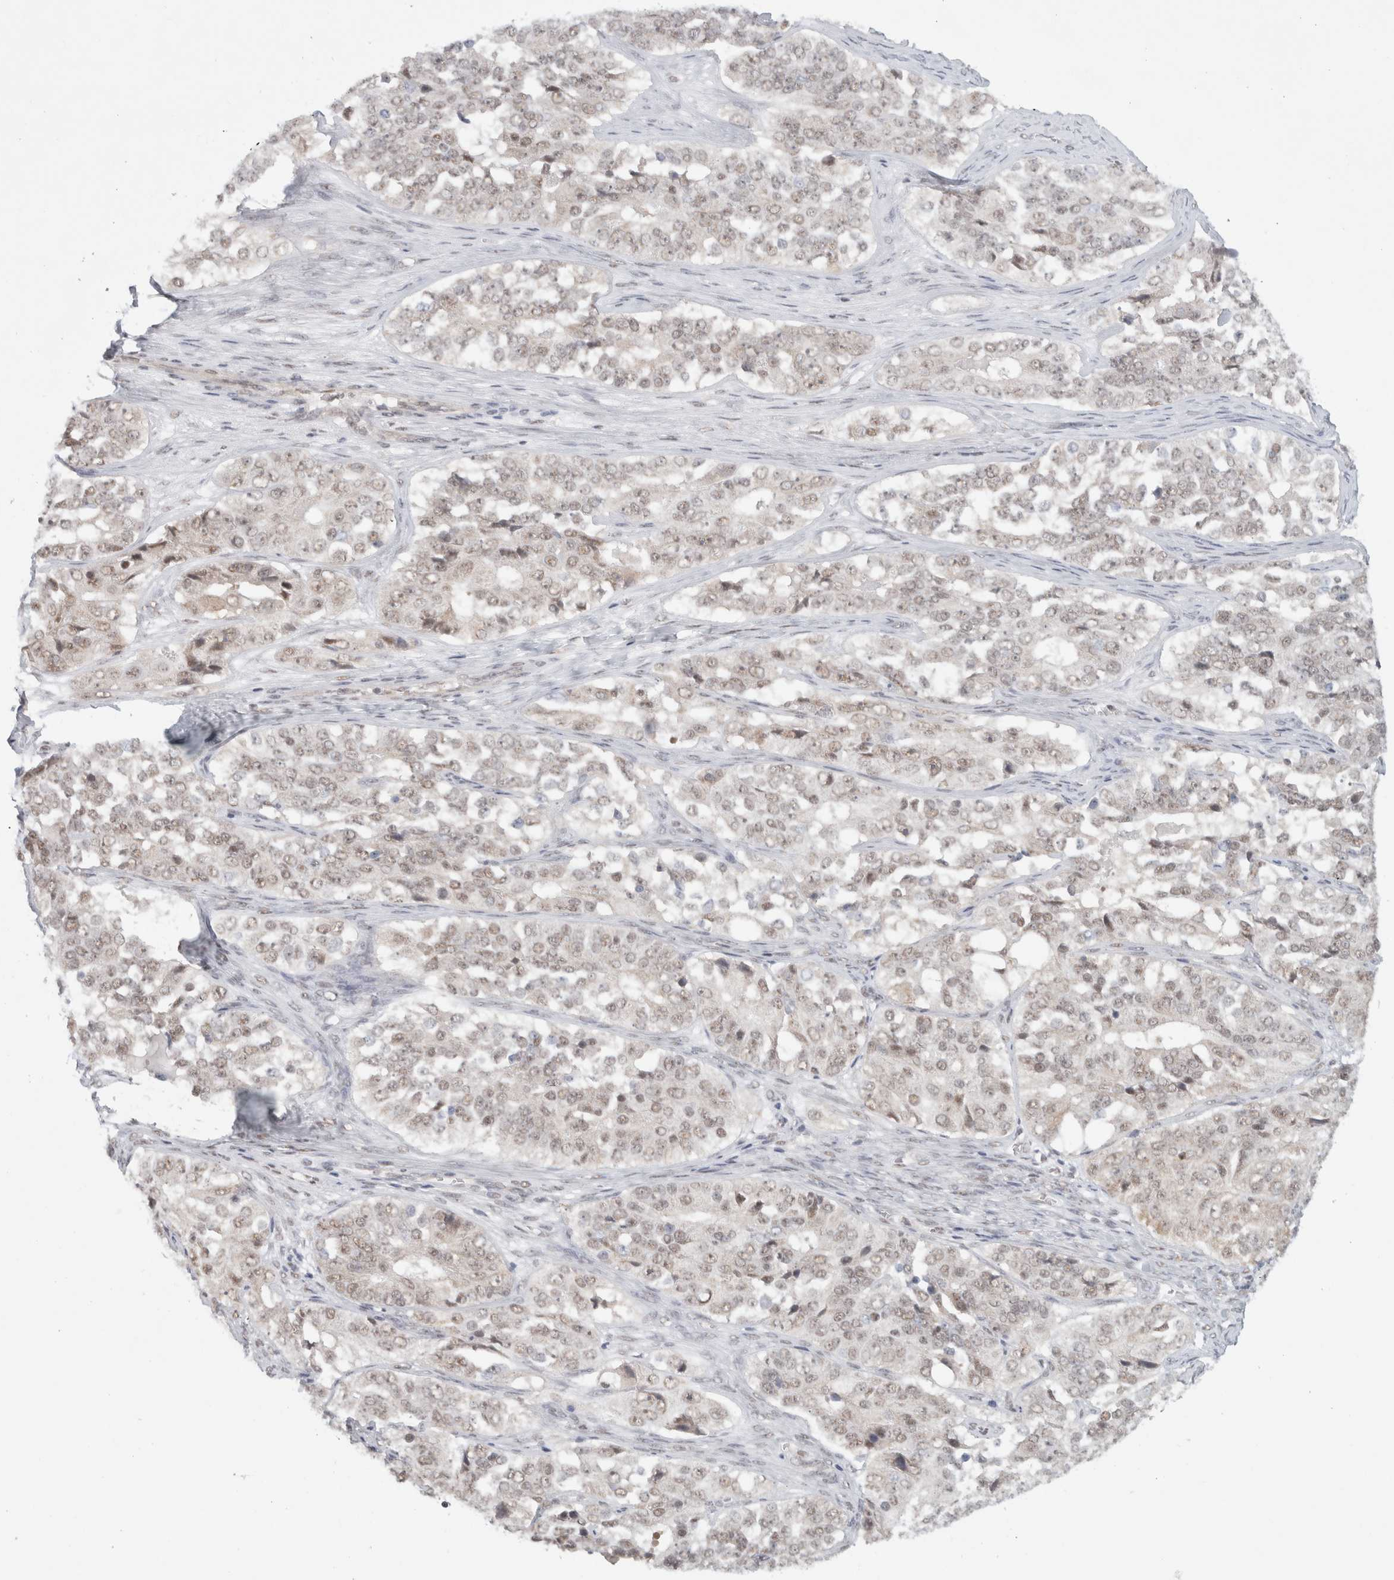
{"staining": {"intensity": "weak", "quantity": "<25%", "location": "nuclear"}, "tissue": "ovarian cancer", "cell_type": "Tumor cells", "image_type": "cancer", "snomed": [{"axis": "morphology", "description": "Carcinoma, endometroid"}, {"axis": "topography", "description": "Ovary"}], "caption": "Immunohistochemistry (IHC) image of neoplastic tissue: human ovarian endometroid carcinoma stained with DAB (3,3'-diaminobenzidine) exhibits no significant protein positivity in tumor cells.", "gene": "TRMT12", "patient": {"sex": "female", "age": 51}}